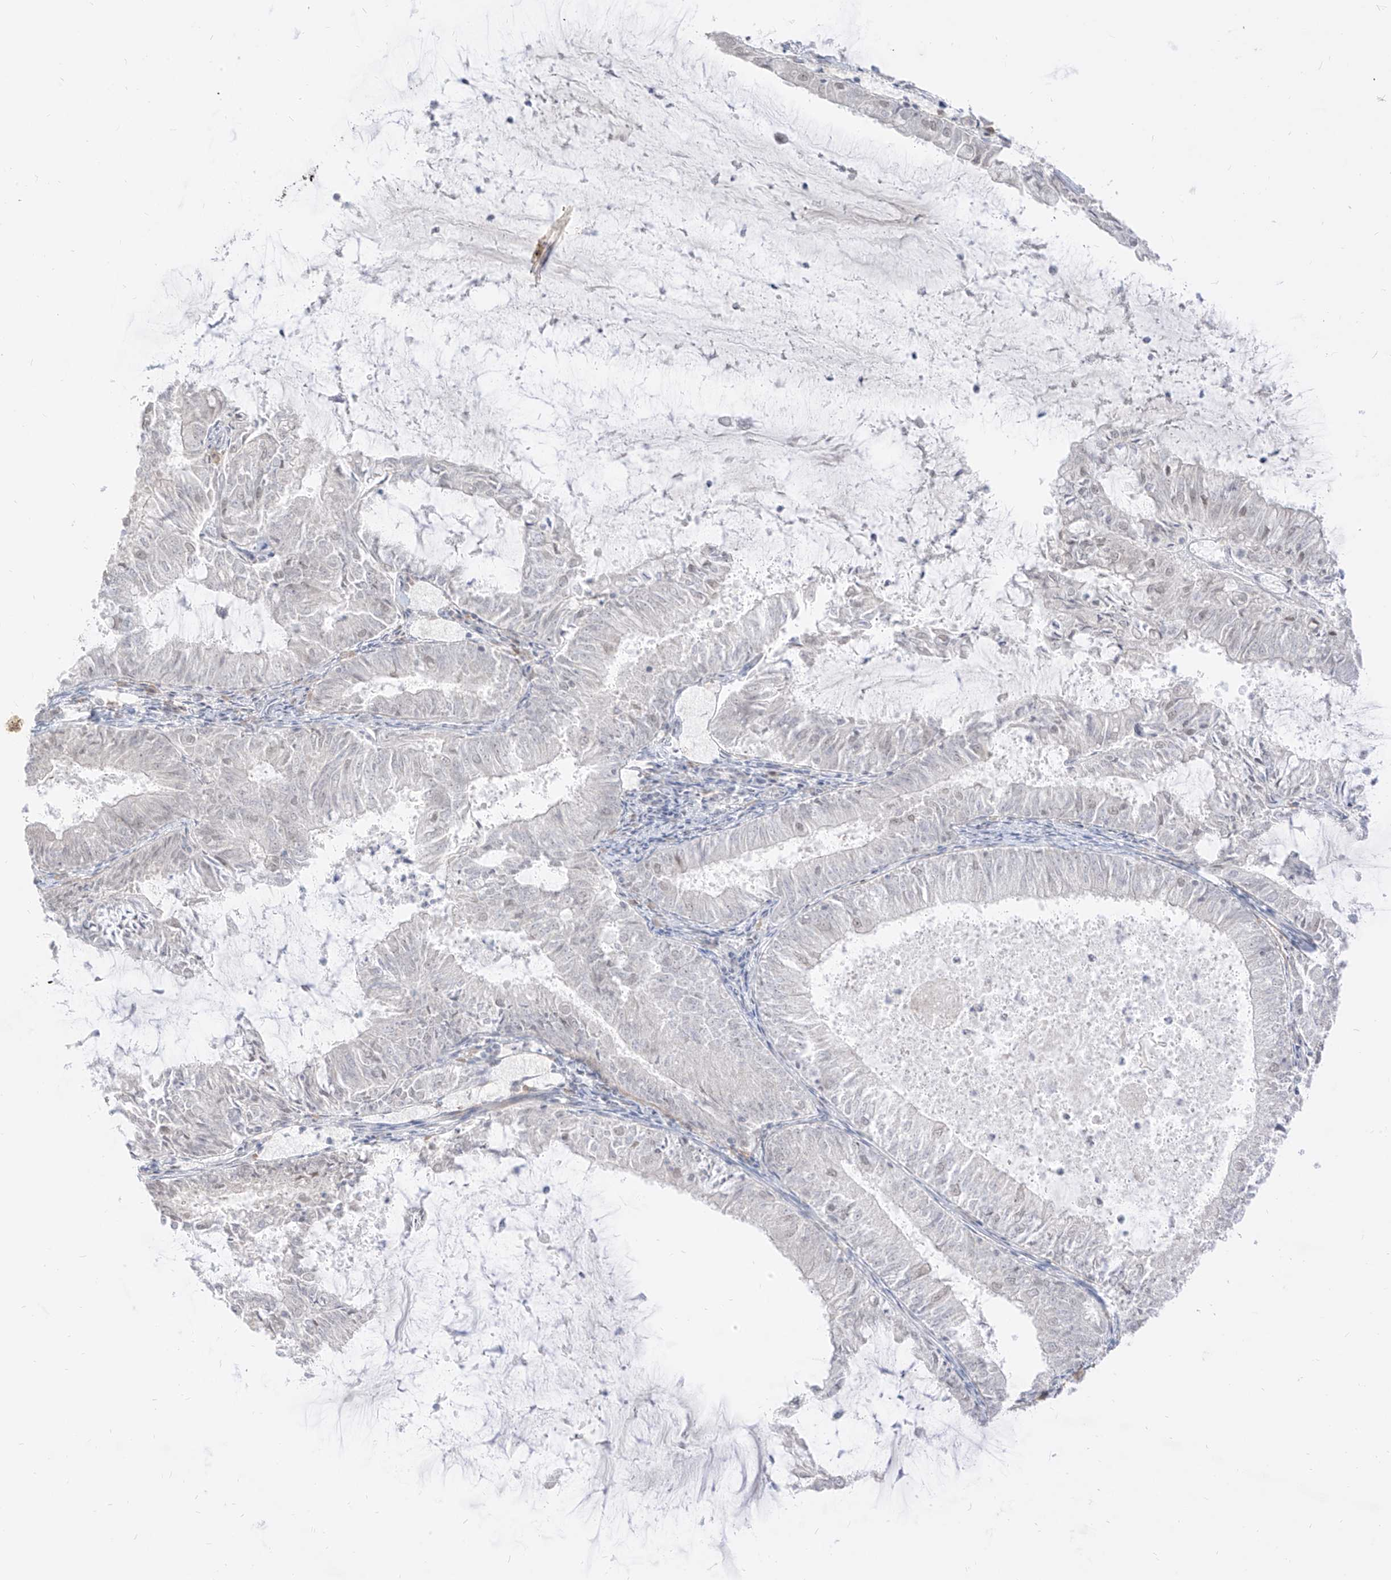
{"staining": {"intensity": "negative", "quantity": "none", "location": "none"}, "tissue": "endometrial cancer", "cell_type": "Tumor cells", "image_type": "cancer", "snomed": [{"axis": "morphology", "description": "Adenocarcinoma, NOS"}, {"axis": "topography", "description": "Endometrium"}], "caption": "Immunohistochemistry image of adenocarcinoma (endometrial) stained for a protein (brown), which demonstrates no staining in tumor cells.", "gene": "SUPT5H", "patient": {"sex": "female", "age": 57}}